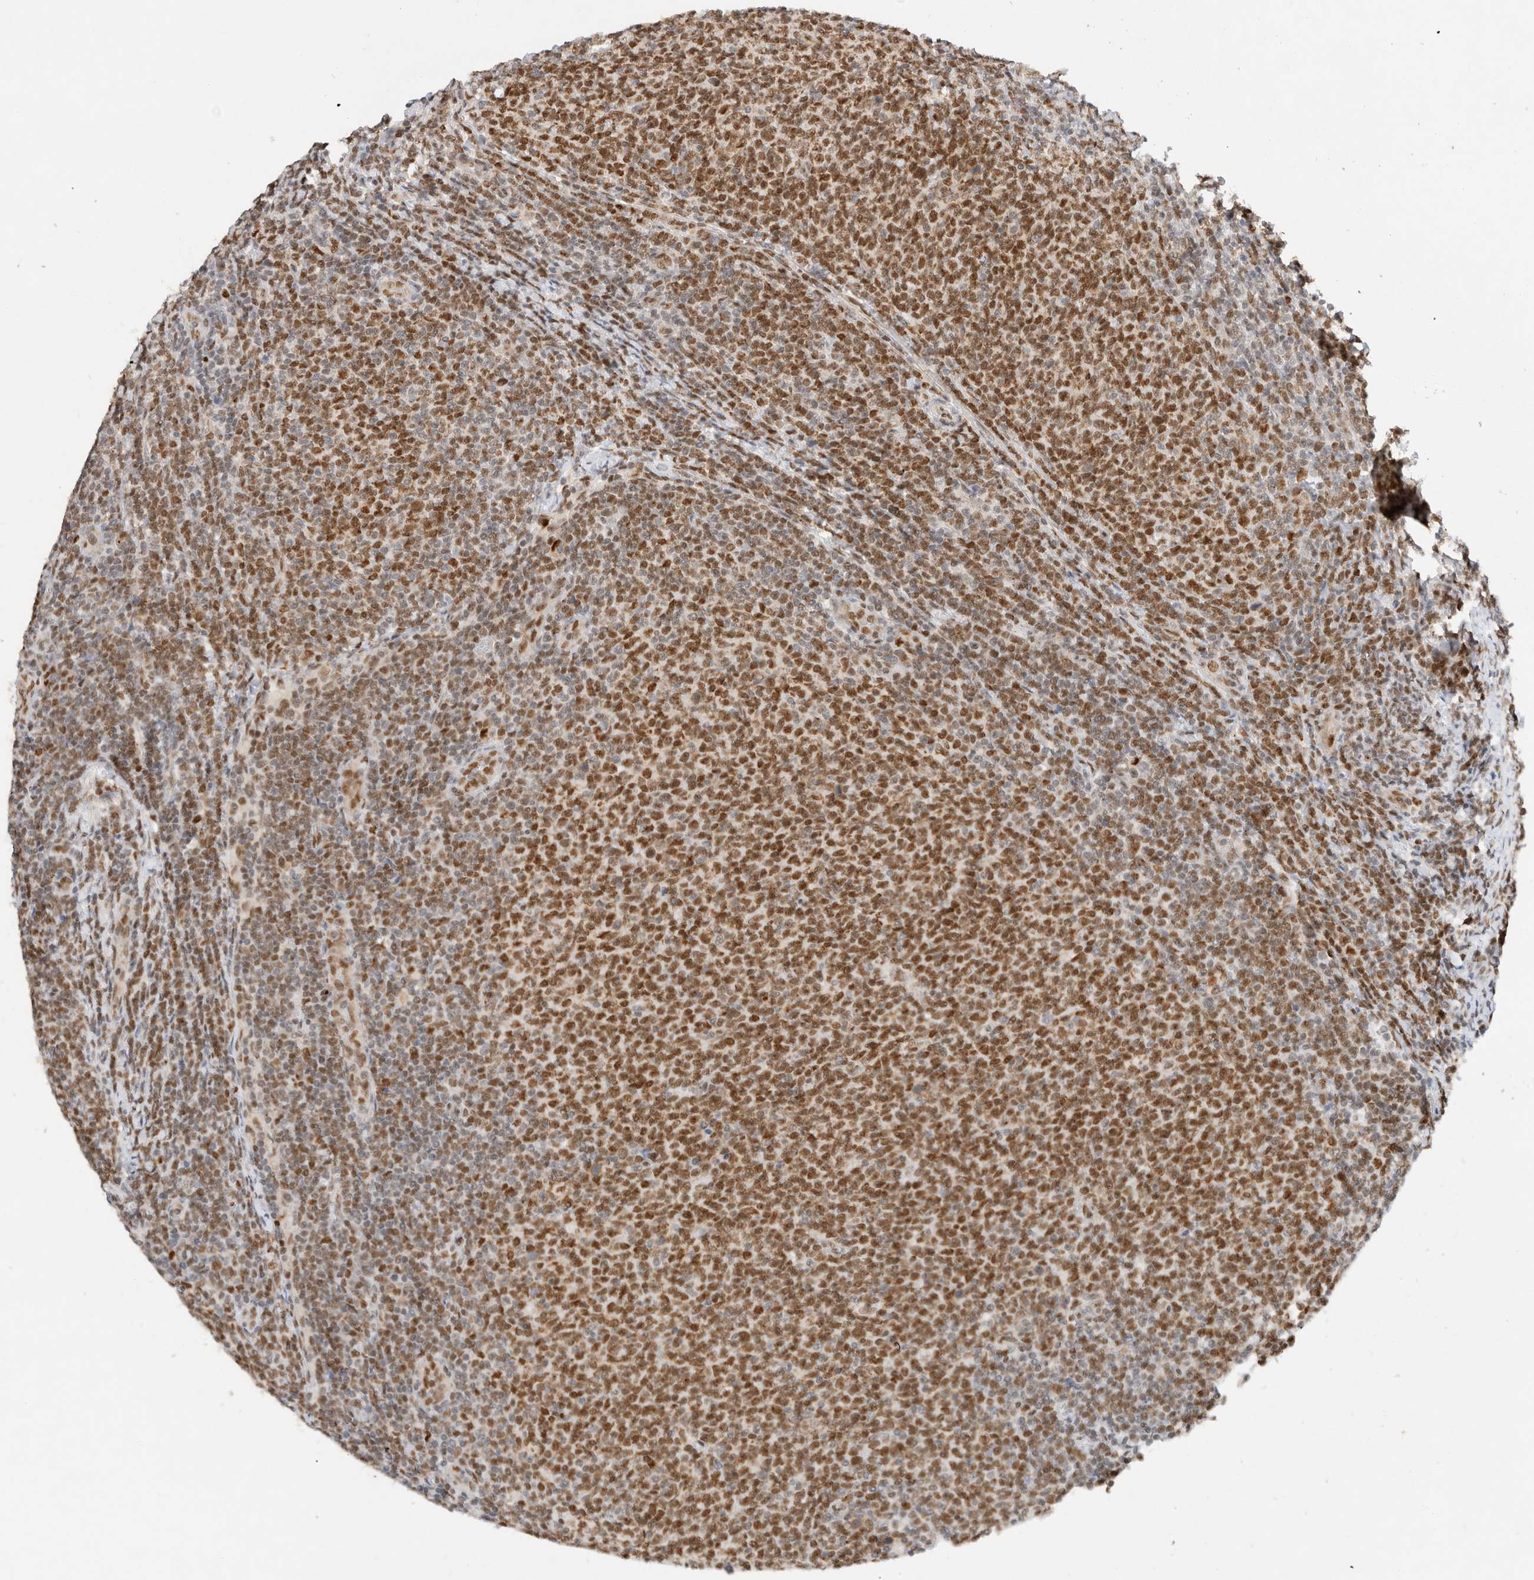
{"staining": {"intensity": "moderate", "quantity": ">75%", "location": "nuclear"}, "tissue": "lymphoma", "cell_type": "Tumor cells", "image_type": "cancer", "snomed": [{"axis": "morphology", "description": "Malignant lymphoma, non-Hodgkin's type, Low grade"}, {"axis": "topography", "description": "Lymph node"}], "caption": "Protein expression analysis of lymphoma demonstrates moderate nuclear positivity in approximately >75% of tumor cells.", "gene": "GTF2I", "patient": {"sex": "male", "age": 66}}